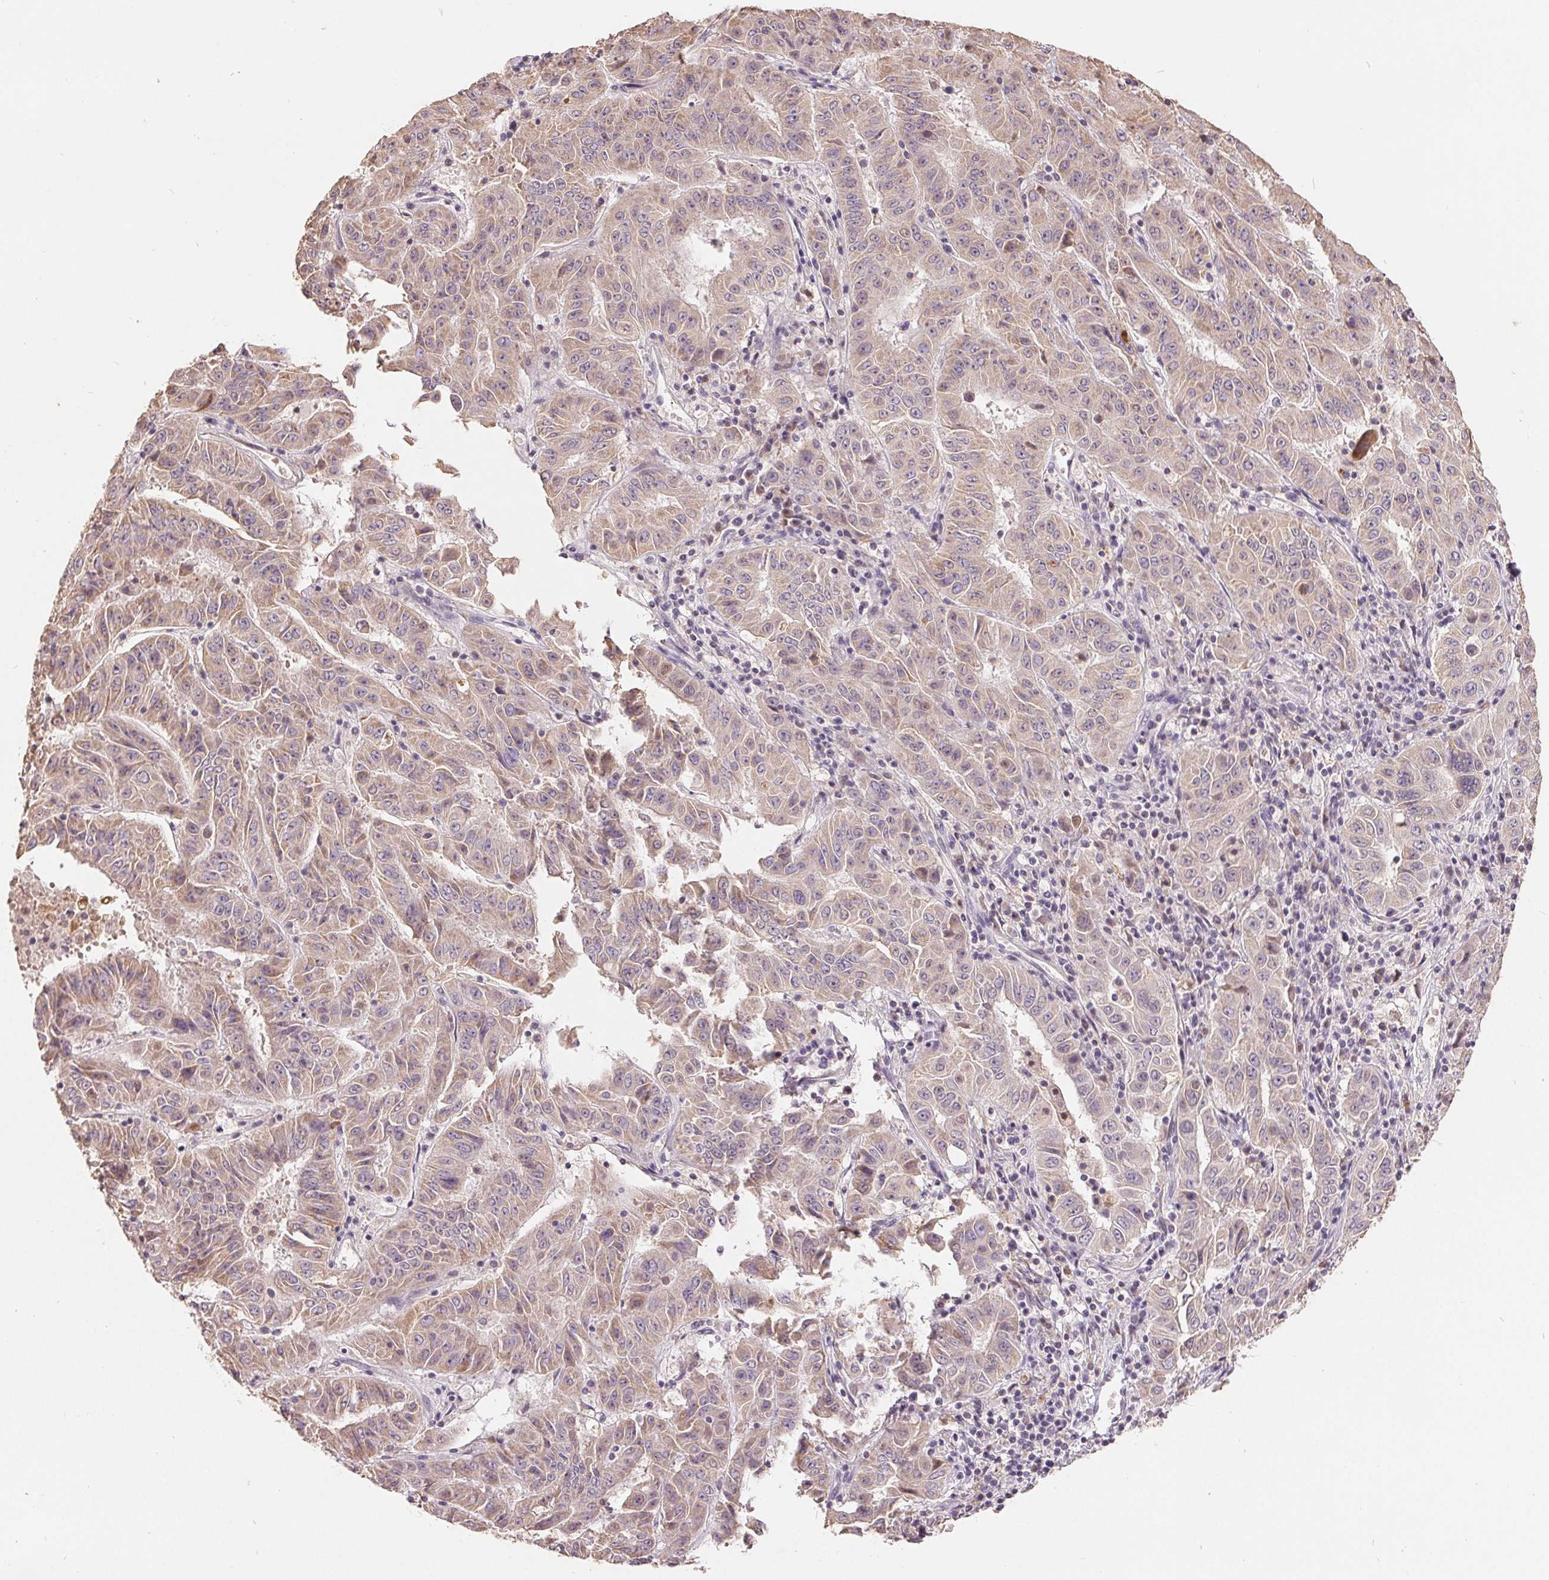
{"staining": {"intensity": "weak", "quantity": "25%-75%", "location": "cytoplasmic/membranous"}, "tissue": "pancreatic cancer", "cell_type": "Tumor cells", "image_type": "cancer", "snomed": [{"axis": "morphology", "description": "Adenocarcinoma, NOS"}, {"axis": "topography", "description": "Pancreas"}], "caption": "IHC (DAB) staining of human pancreatic cancer (adenocarcinoma) exhibits weak cytoplasmic/membranous protein expression in about 25%-75% of tumor cells.", "gene": "CDIPT", "patient": {"sex": "male", "age": 63}}